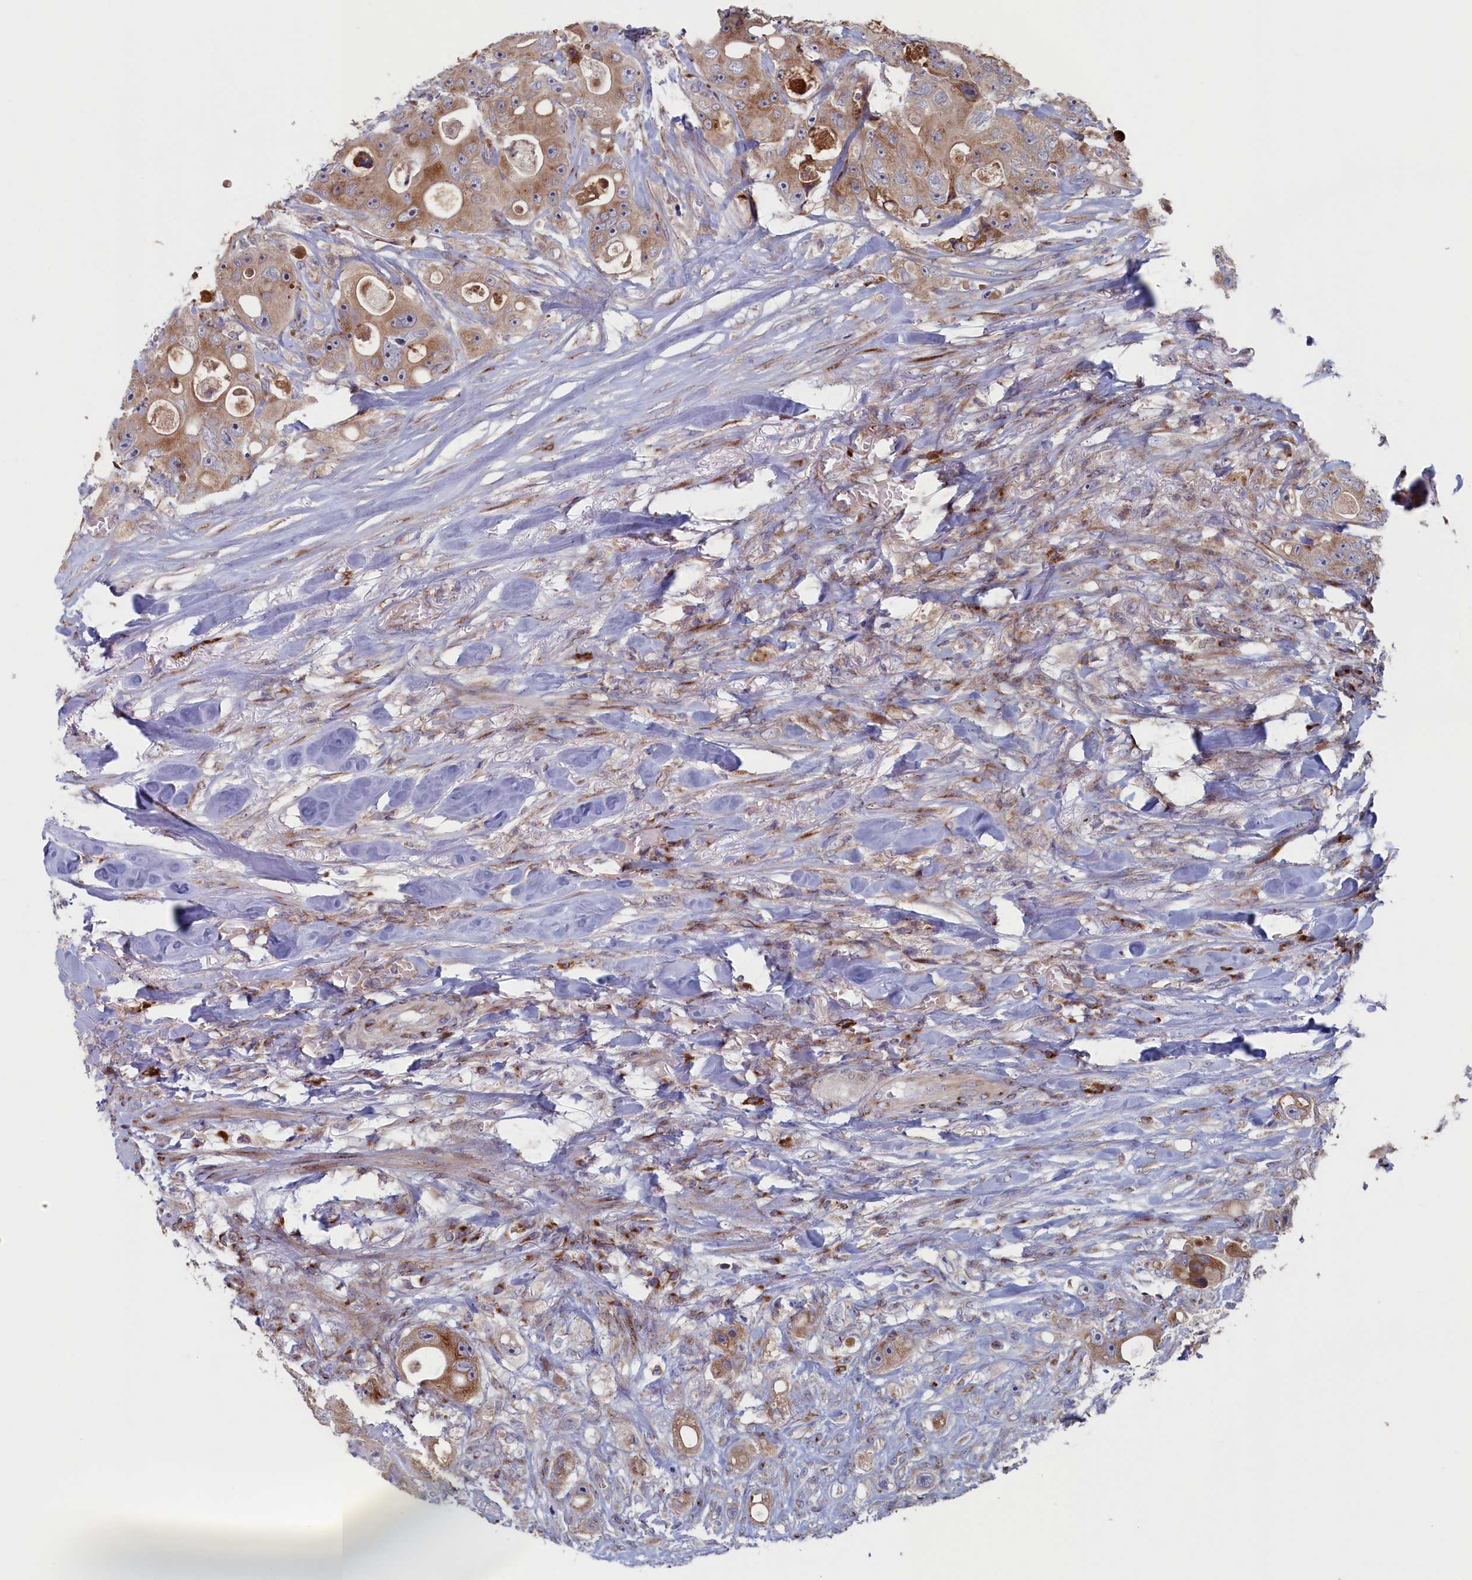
{"staining": {"intensity": "moderate", "quantity": ">75%", "location": "cytoplasmic/membranous"}, "tissue": "colorectal cancer", "cell_type": "Tumor cells", "image_type": "cancer", "snomed": [{"axis": "morphology", "description": "Adenocarcinoma, NOS"}, {"axis": "topography", "description": "Colon"}], "caption": "This is an image of immunohistochemistry (IHC) staining of colorectal adenocarcinoma, which shows moderate positivity in the cytoplasmic/membranous of tumor cells.", "gene": "MTFMT", "patient": {"sex": "female", "age": 46}}